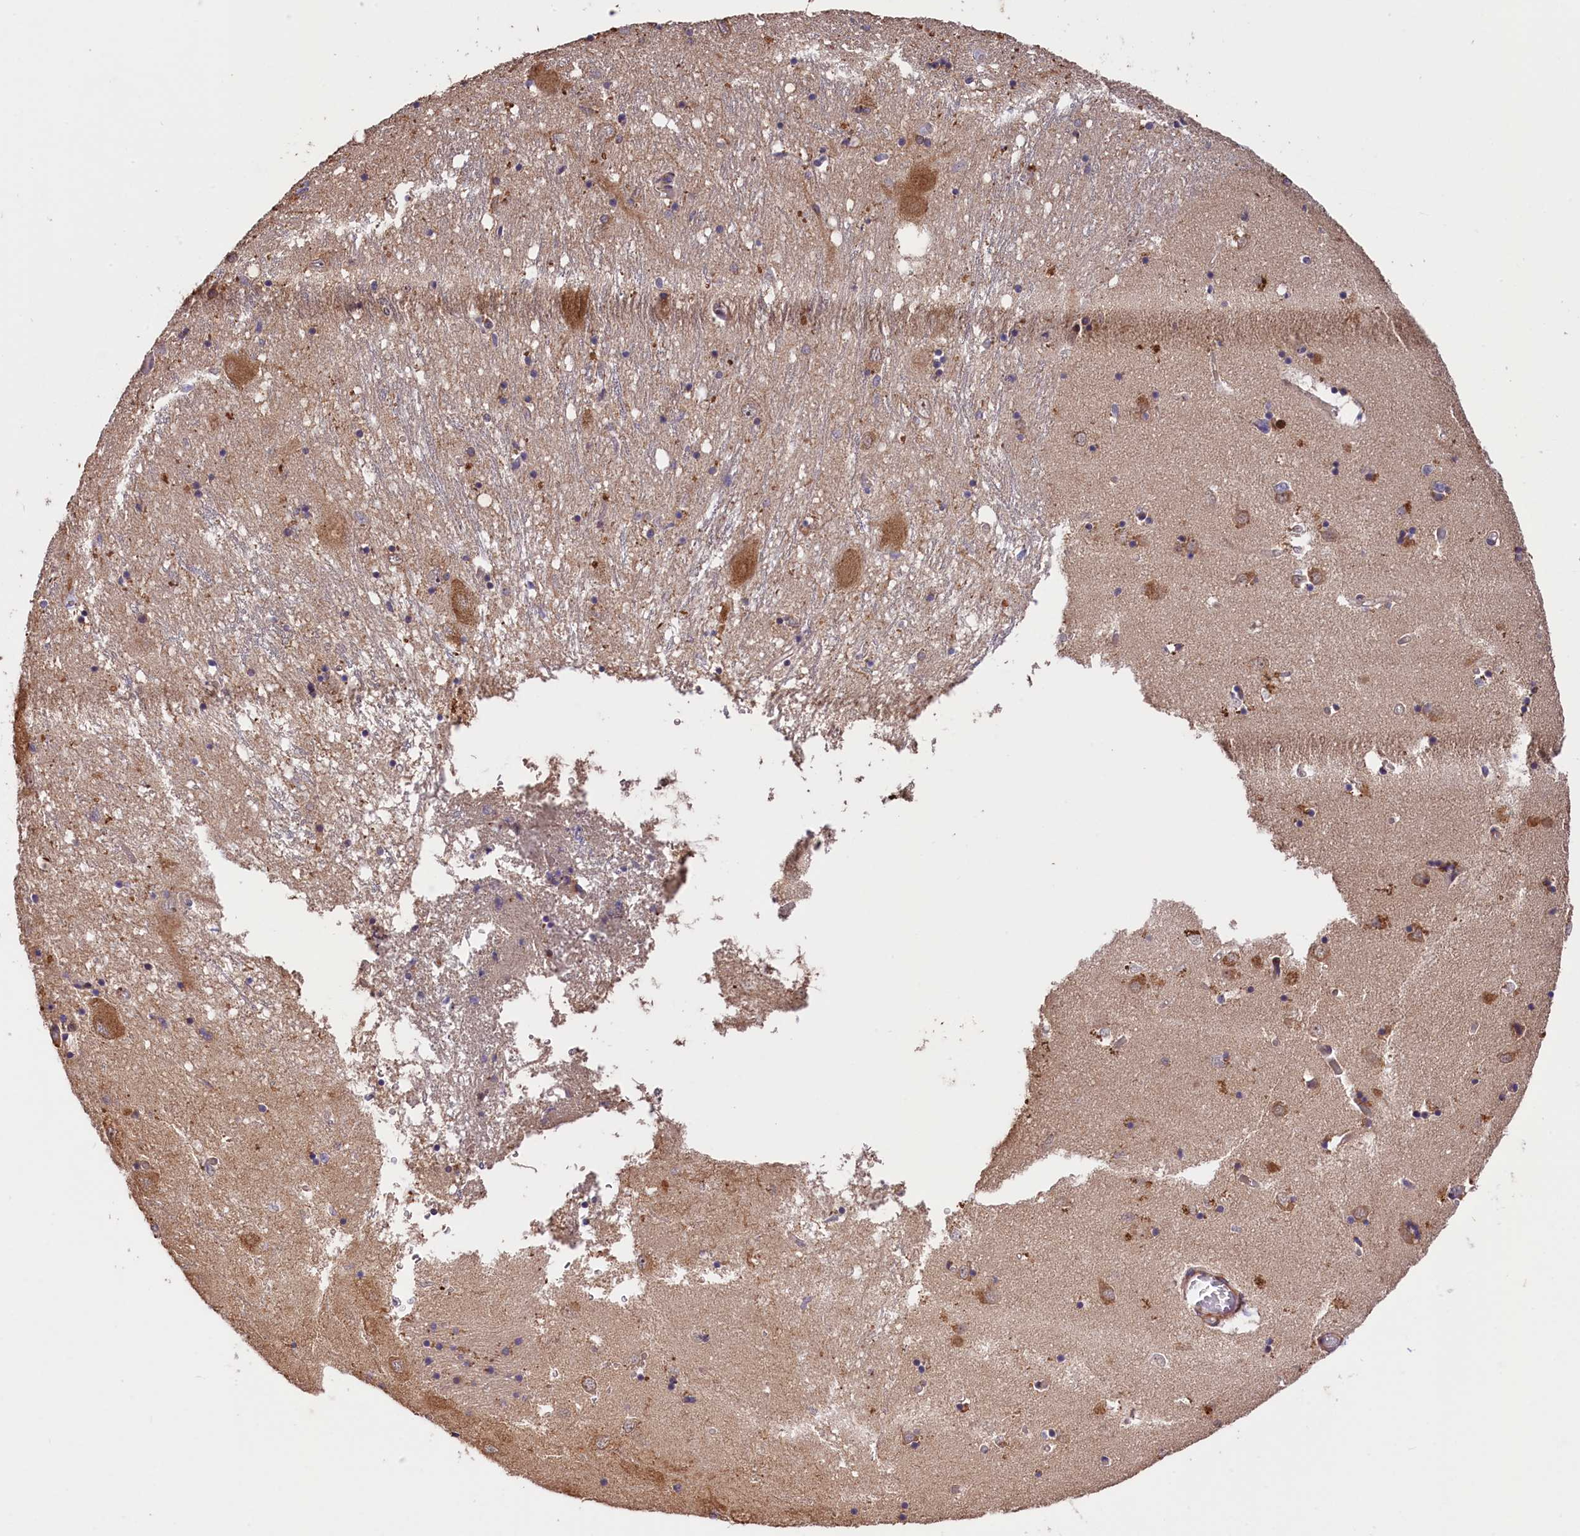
{"staining": {"intensity": "weak", "quantity": "25%-75%", "location": "cytoplasmic/membranous"}, "tissue": "caudate", "cell_type": "Glial cells", "image_type": "normal", "snomed": [{"axis": "morphology", "description": "Normal tissue, NOS"}, {"axis": "topography", "description": "Lateral ventricle wall"}], "caption": "Human caudate stained with a brown dye reveals weak cytoplasmic/membranous positive expression in approximately 25%-75% of glial cells.", "gene": "DNAJB9", "patient": {"sex": "male", "age": 70}}